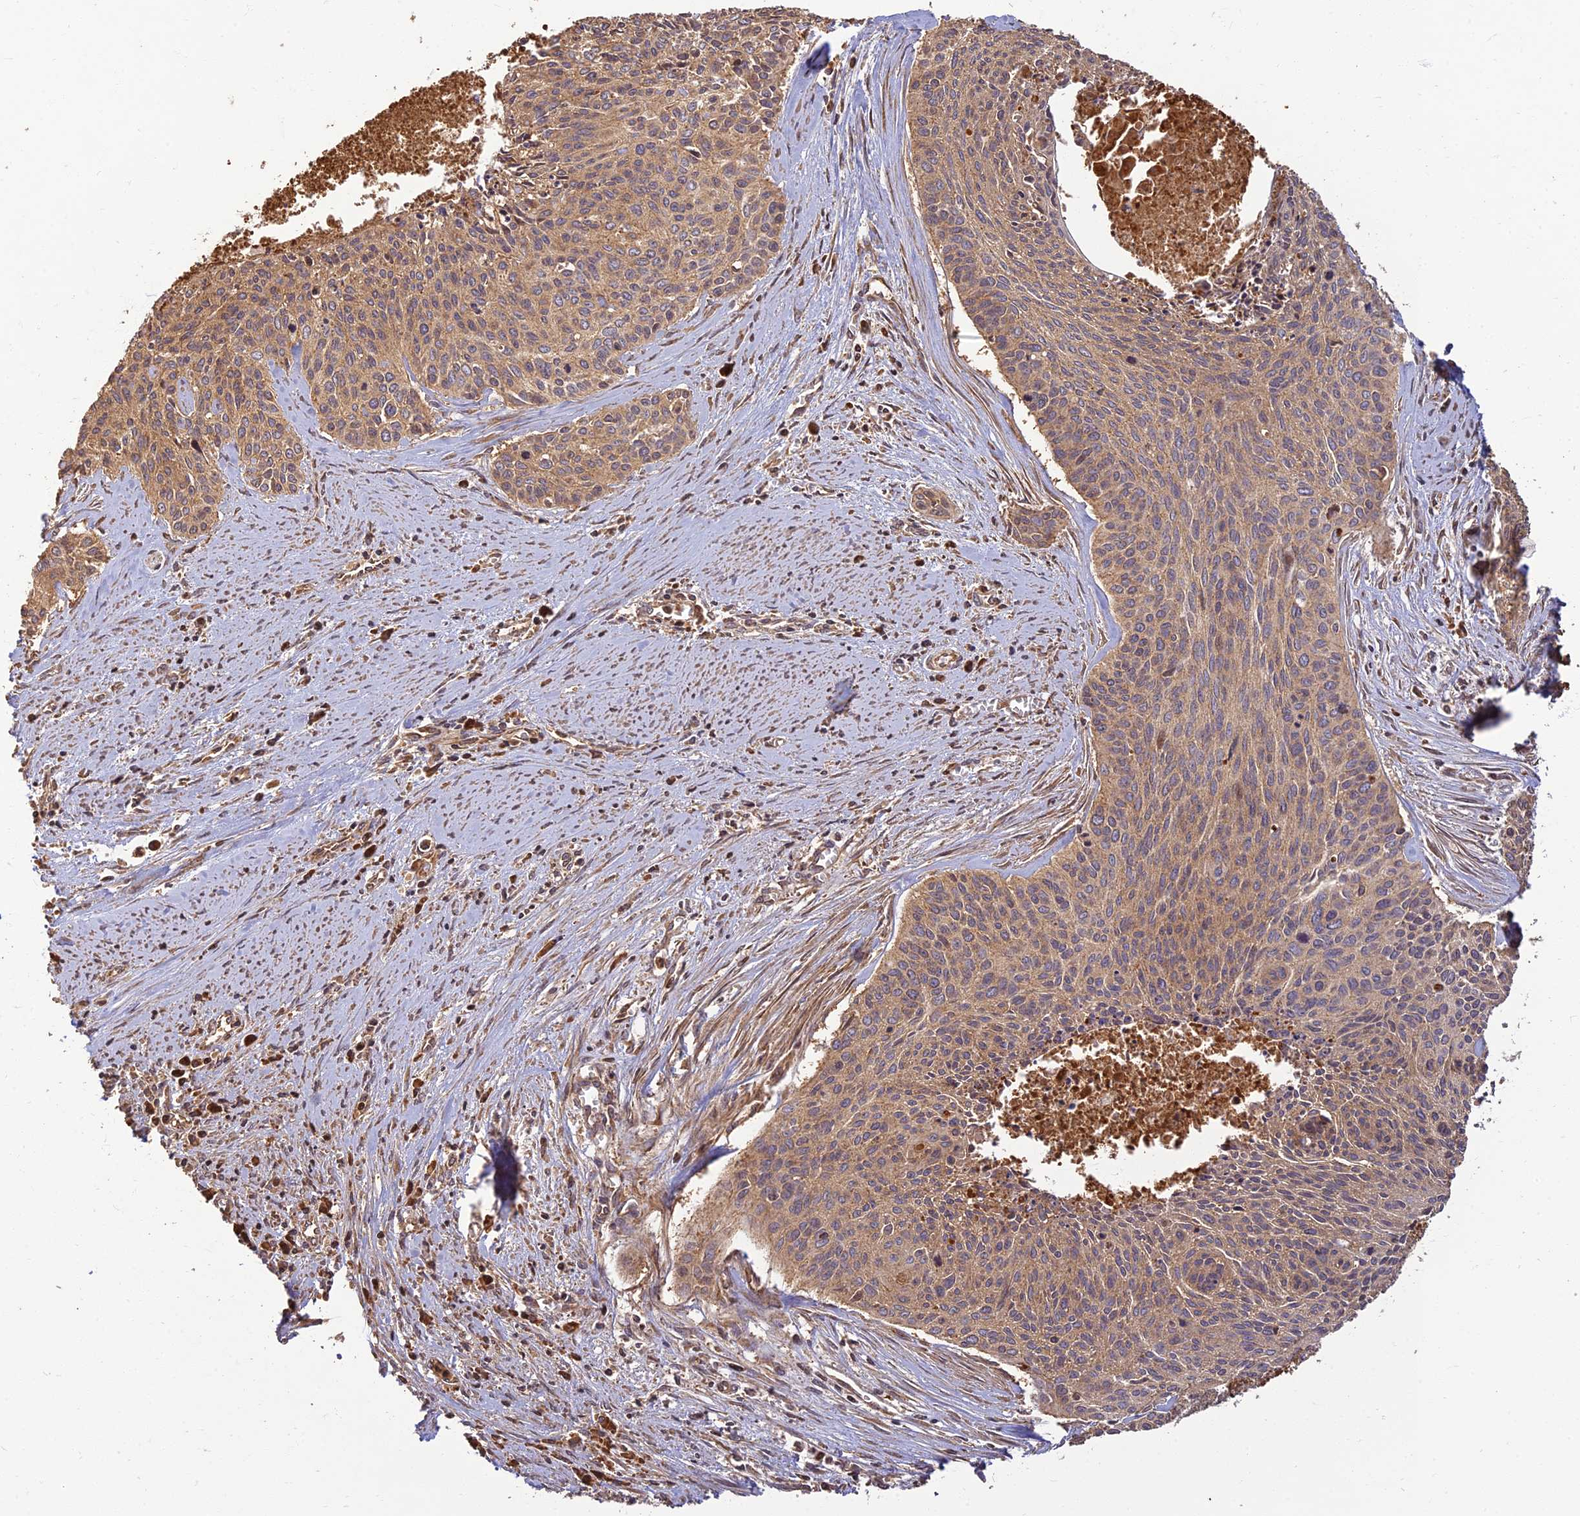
{"staining": {"intensity": "weak", "quantity": ">75%", "location": "cytoplasmic/membranous"}, "tissue": "cervical cancer", "cell_type": "Tumor cells", "image_type": "cancer", "snomed": [{"axis": "morphology", "description": "Squamous cell carcinoma, NOS"}, {"axis": "topography", "description": "Cervix"}], "caption": "Protein expression analysis of human squamous cell carcinoma (cervical) reveals weak cytoplasmic/membranous staining in approximately >75% of tumor cells.", "gene": "CORO1C", "patient": {"sex": "female", "age": 55}}